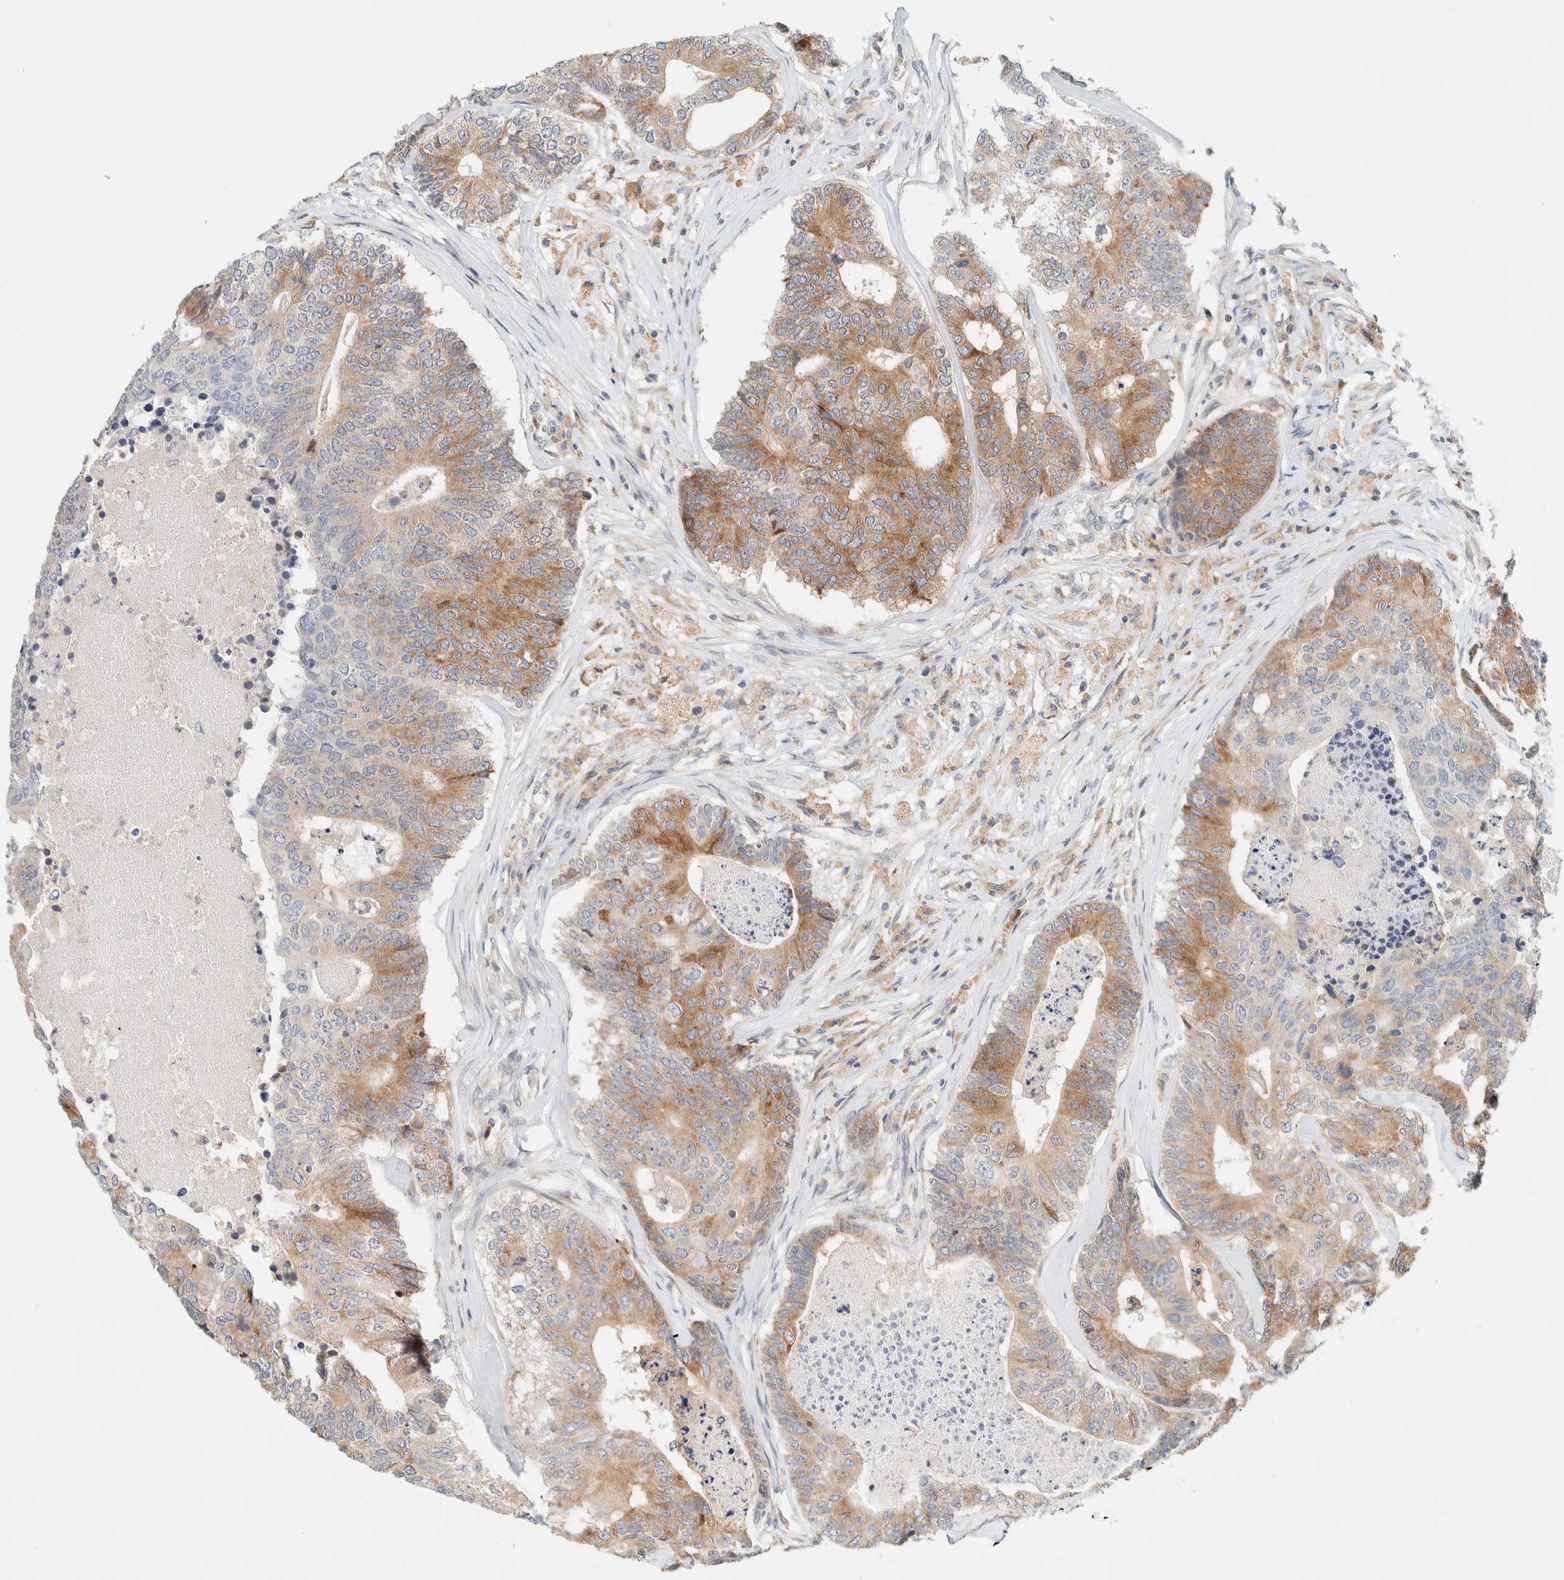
{"staining": {"intensity": "moderate", "quantity": ">75%", "location": "cytoplasmic/membranous"}, "tissue": "colorectal cancer", "cell_type": "Tumor cells", "image_type": "cancer", "snomed": [{"axis": "morphology", "description": "Adenocarcinoma, NOS"}, {"axis": "topography", "description": "Colon"}], "caption": "The image displays staining of colorectal adenocarcinoma, revealing moderate cytoplasmic/membranous protein expression (brown color) within tumor cells.", "gene": "SUMF2", "patient": {"sex": "female", "age": 67}}